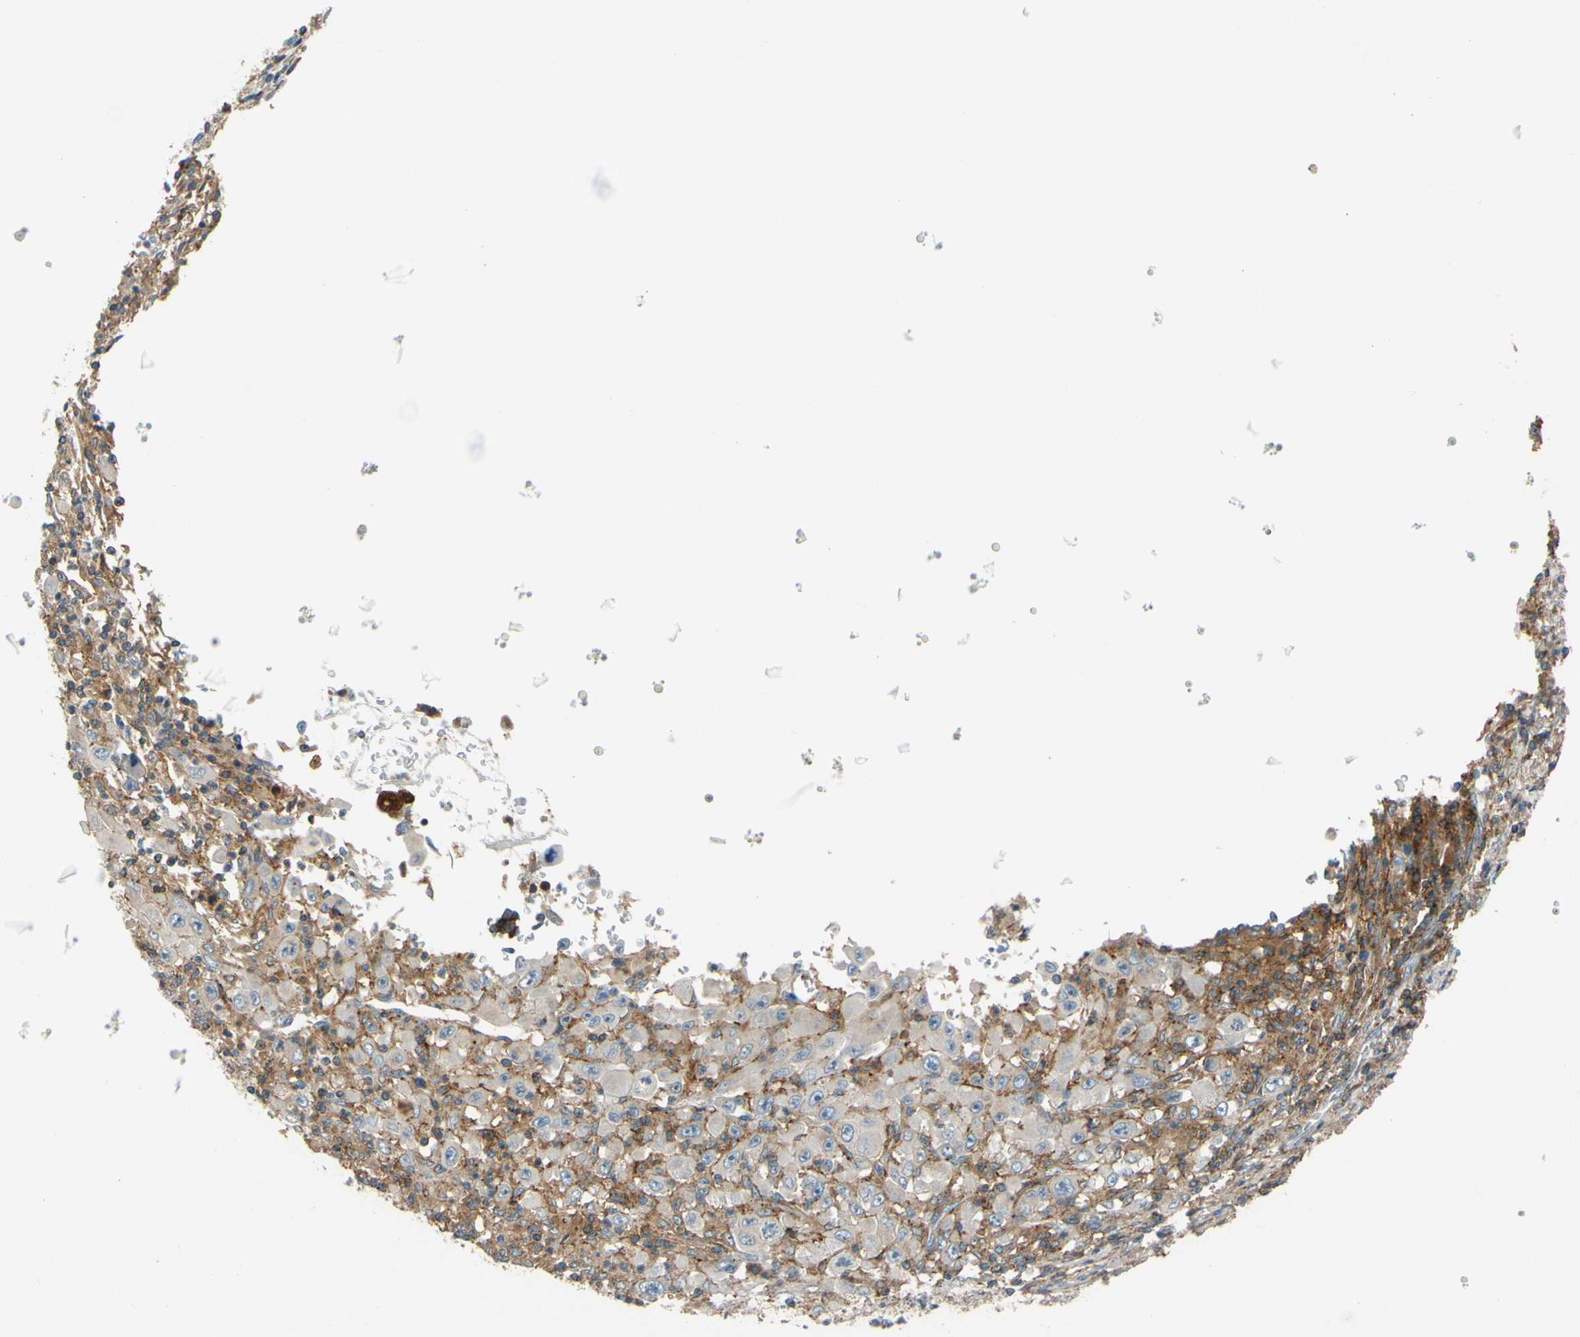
{"staining": {"intensity": "weak", "quantity": "25%-75%", "location": "cytoplasmic/membranous"}, "tissue": "melanoma", "cell_type": "Tumor cells", "image_type": "cancer", "snomed": [{"axis": "morphology", "description": "Malignant melanoma, Metastatic site"}, {"axis": "topography", "description": "Skin"}], "caption": "Immunohistochemistry (IHC) of human melanoma shows low levels of weak cytoplasmic/membranous staining in approximately 25%-75% of tumor cells.", "gene": "POR", "patient": {"sex": "female", "age": 56}}